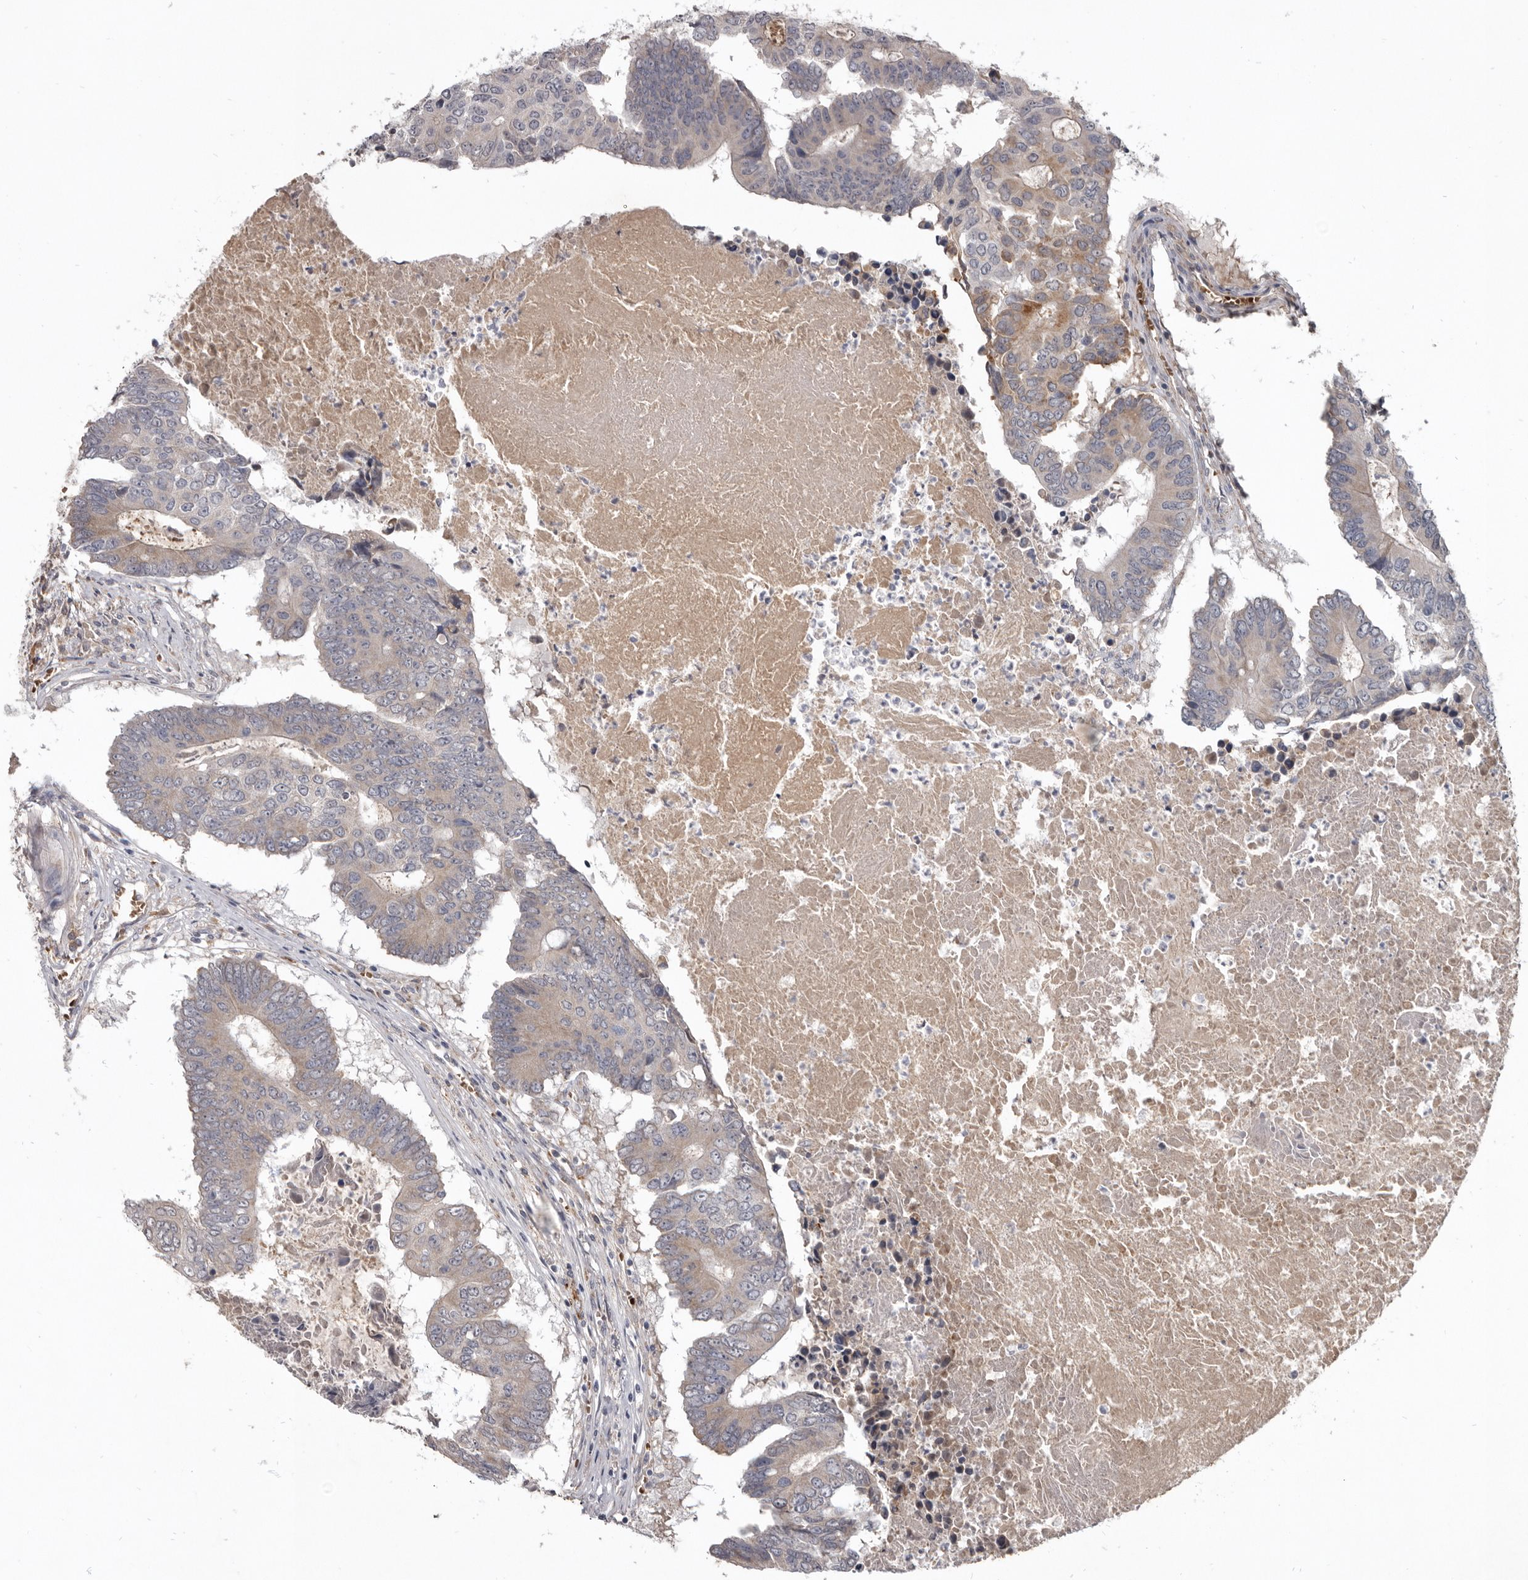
{"staining": {"intensity": "weak", "quantity": "<25%", "location": "cytoplasmic/membranous"}, "tissue": "colorectal cancer", "cell_type": "Tumor cells", "image_type": "cancer", "snomed": [{"axis": "morphology", "description": "Adenocarcinoma, NOS"}, {"axis": "topography", "description": "Colon"}], "caption": "Colorectal cancer stained for a protein using immunohistochemistry demonstrates no positivity tumor cells.", "gene": "NENF", "patient": {"sex": "male", "age": 87}}